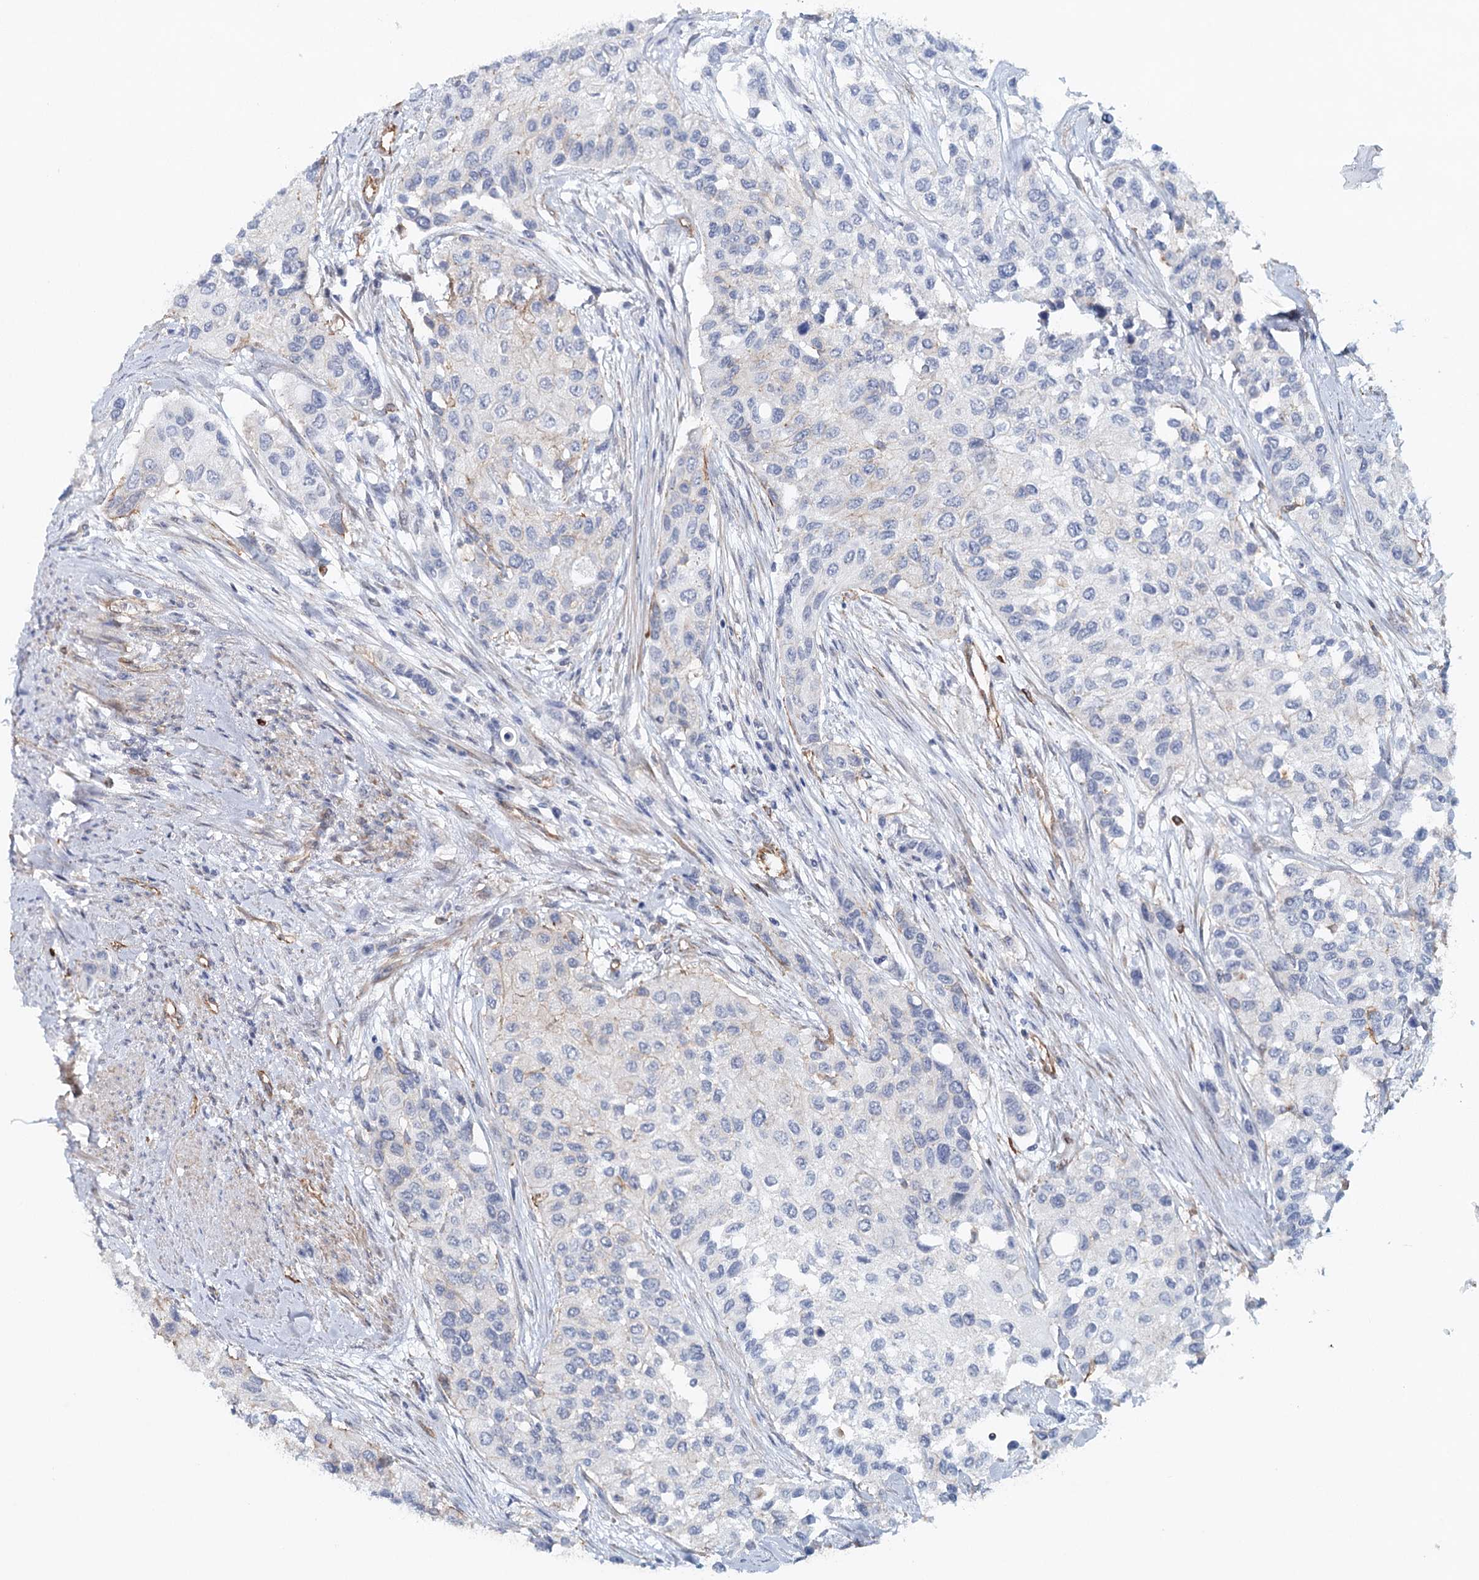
{"staining": {"intensity": "negative", "quantity": "none", "location": "none"}, "tissue": "urothelial cancer", "cell_type": "Tumor cells", "image_type": "cancer", "snomed": [{"axis": "morphology", "description": "Normal tissue, NOS"}, {"axis": "morphology", "description": "Urothelial carcinoma, High grade"}, {"axis": "topography", "description": "Vascular tissue"}, {"axis": "topography", "description": "Urinary bladder"}], "caption": "Urothelial cancer stained for a protein using immunohistochemistry reveals no expression tumor cells.", "gene": "SYNPO", "patient": {"sex": "female", "age": 56}}